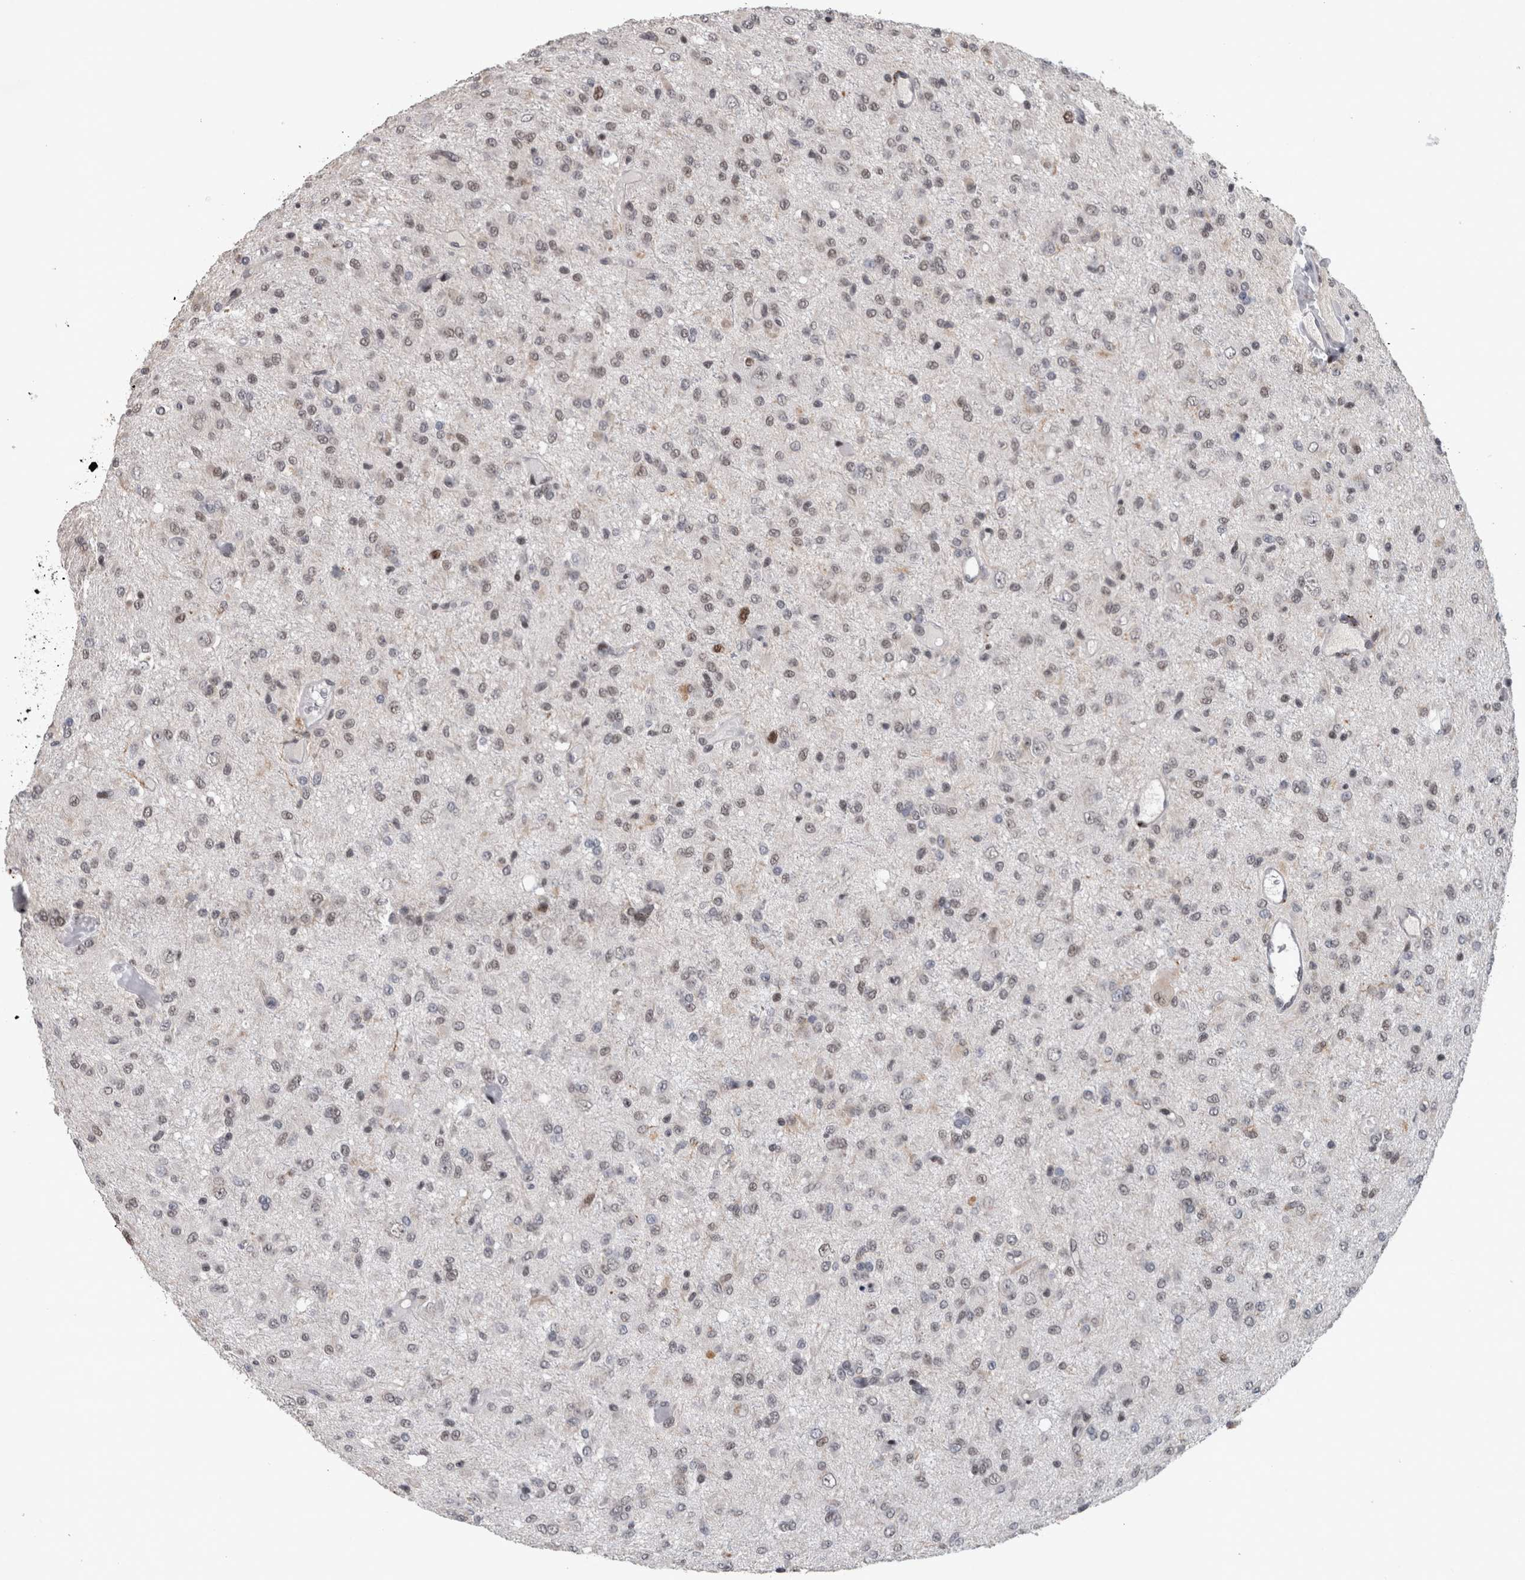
{"staining": {"intensity": "weak", "quantity": "25%-75%", "location": "nuclear"}, "tissue": "glioma", "cell_type": "Tumor cells", "image_type": "cancer", "snomed": [{"axis": "morphology", "description": "Glioma, malignant, High grade"}, {"axis": "topography", "description": "Brain"}], "caption": "Immunohistochemical staining of human glioma exhibits low levels of weak nuclear positivity in about 25%-75% of tumor cells. The staining was performed using DAB (3,3'-diaminobenzidine) to visualize the protein expression in brown, while the nuclei were stained in blue with hematoxylin (Magnification: 20x).", "gene": "POLD2", "patient": {"sex": "female", "age": 59}}